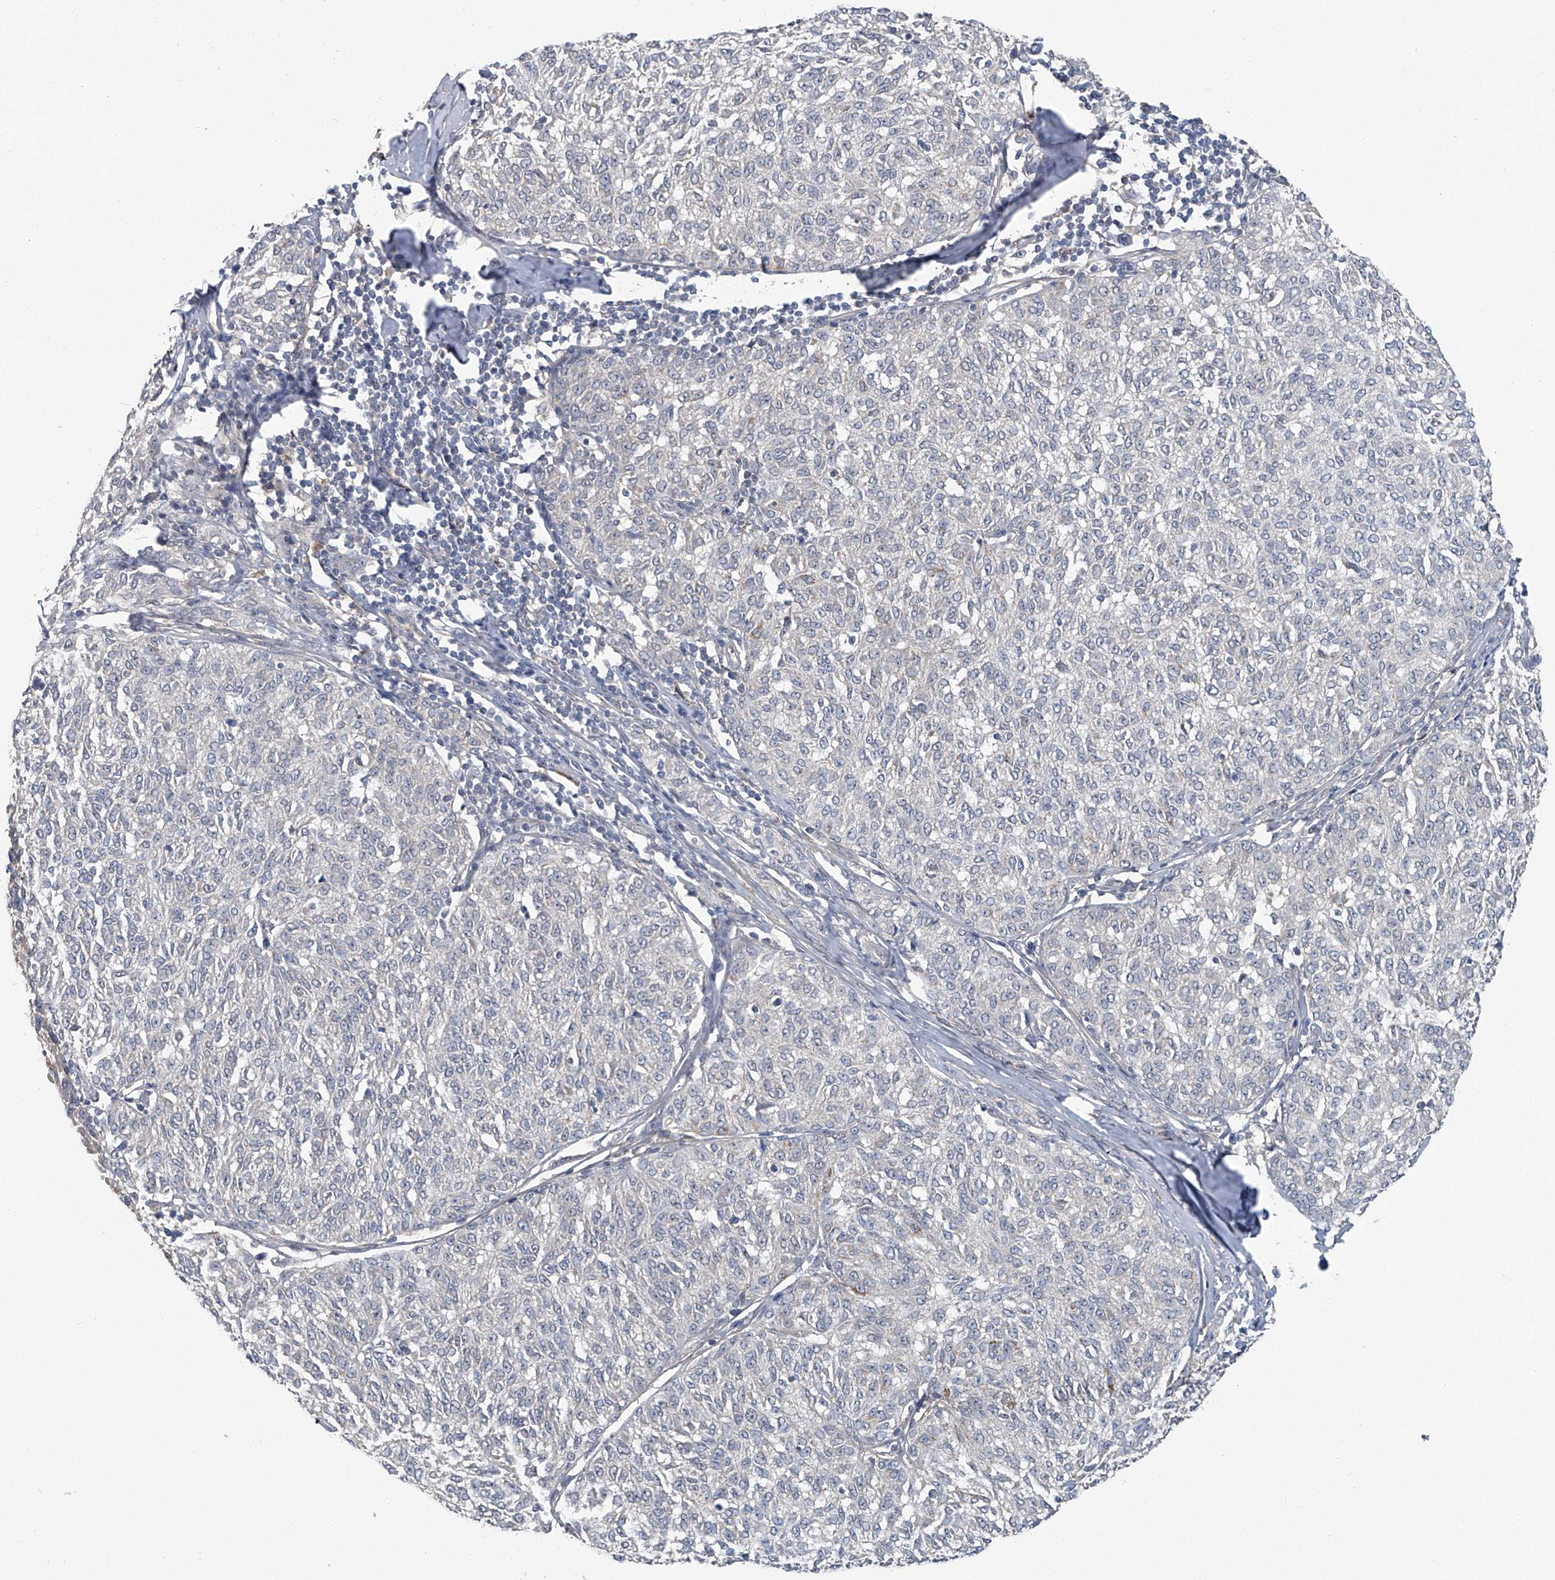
{"staining": {"intensity": "negative", "quantity": "none", "location": "none"}, "tissue": "melanoma", "cell_type": "Tumor cells", "image_type": "cancer", "snomed": [{"axis": "morphology", "description": "Malignant melanoma, NOS"}, {"axis": "topography", "description": "Skin"}], "caption": "IHC image of neoplastic tissue: melanoma stained with DAB (3,3'-diaminobenzidine) displays no significant protein expression in tumor cells.", "gene": "AKNAD1", "patient": {"sex": "female", "age": 72}}